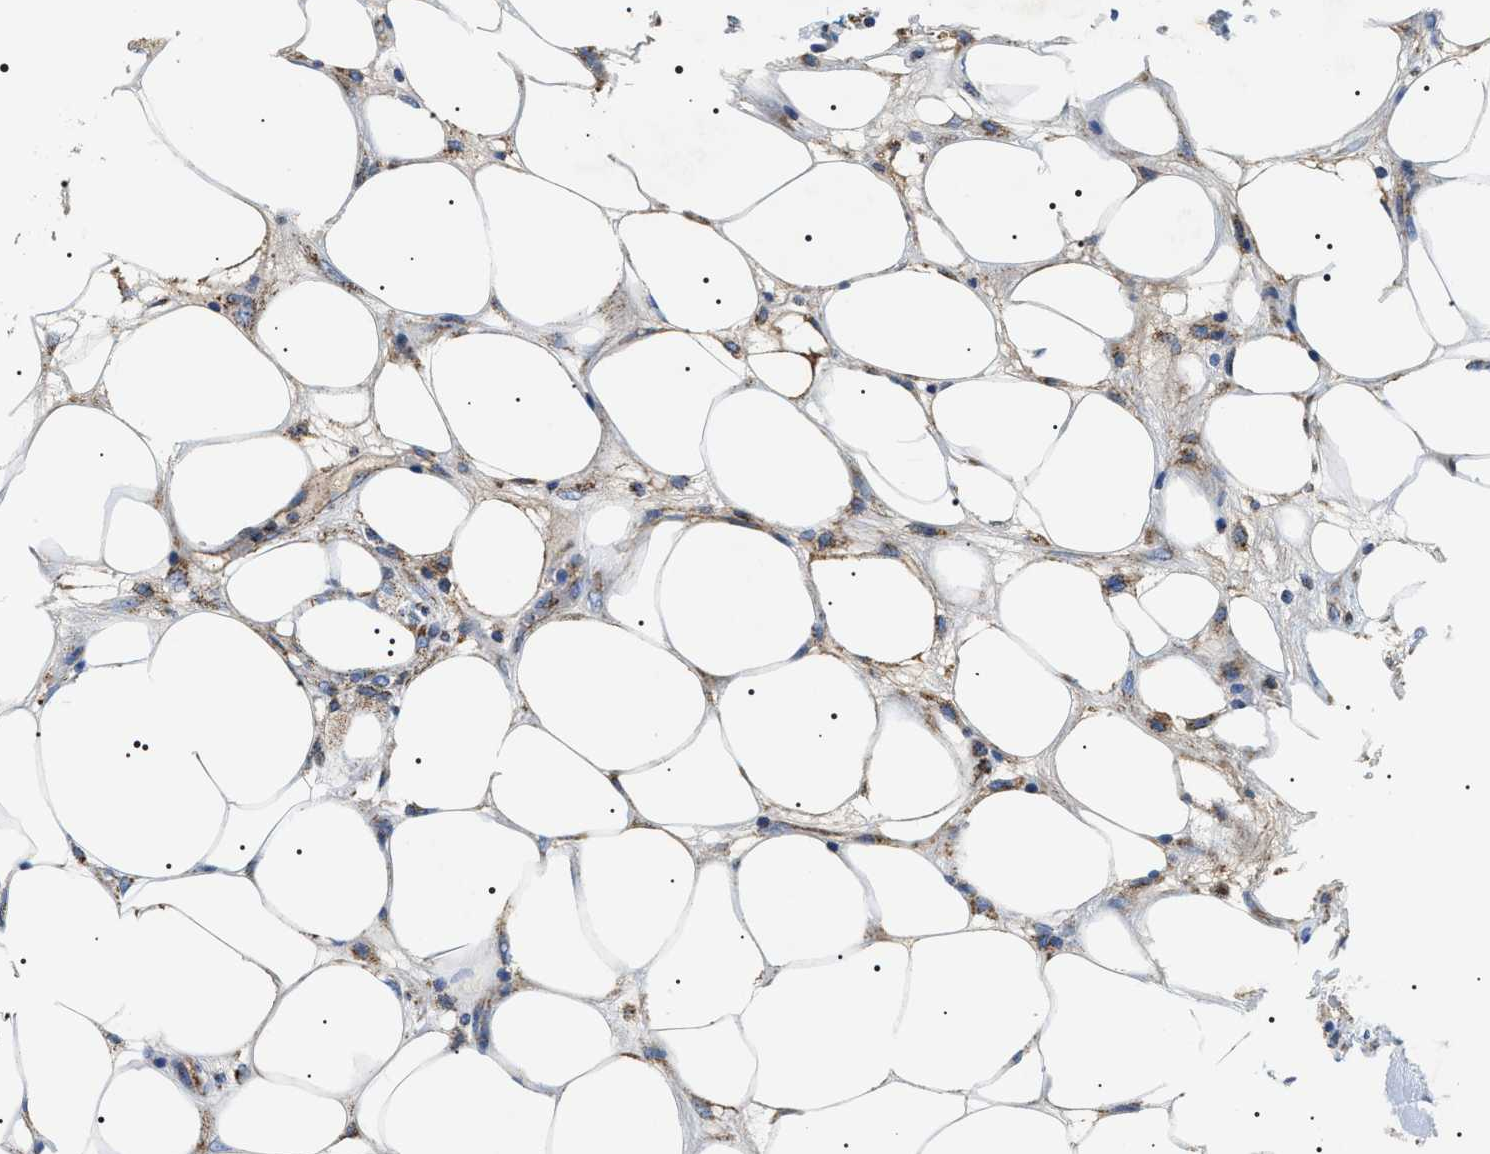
{"staining": {"intensity": "strong", "quantity": ">75%", "location": "cytoplasmic/membranous"}, "tissue": "breast cancer", "cell_type": "Tumor cells", "image_type": "cancer", "snomed": [{"axis": "morphology", "description": "Duct carcinoma"}, {"axis": "topography", "description": "Breast"}], "caption": "Protein analysis of breast cancer (intraductal carcinoma) tissue demonstrates strong cytoplasmic/membranous expression in approximately >75% of tumor cells. The staining was performed using DAB (3,3'-diaminobenzidine), with brown indicating positive protein expression. Nuclei are stained blue with hematoxylin.", "gene": "OXSM", "patient": {"sex": "female", "age": 37}}